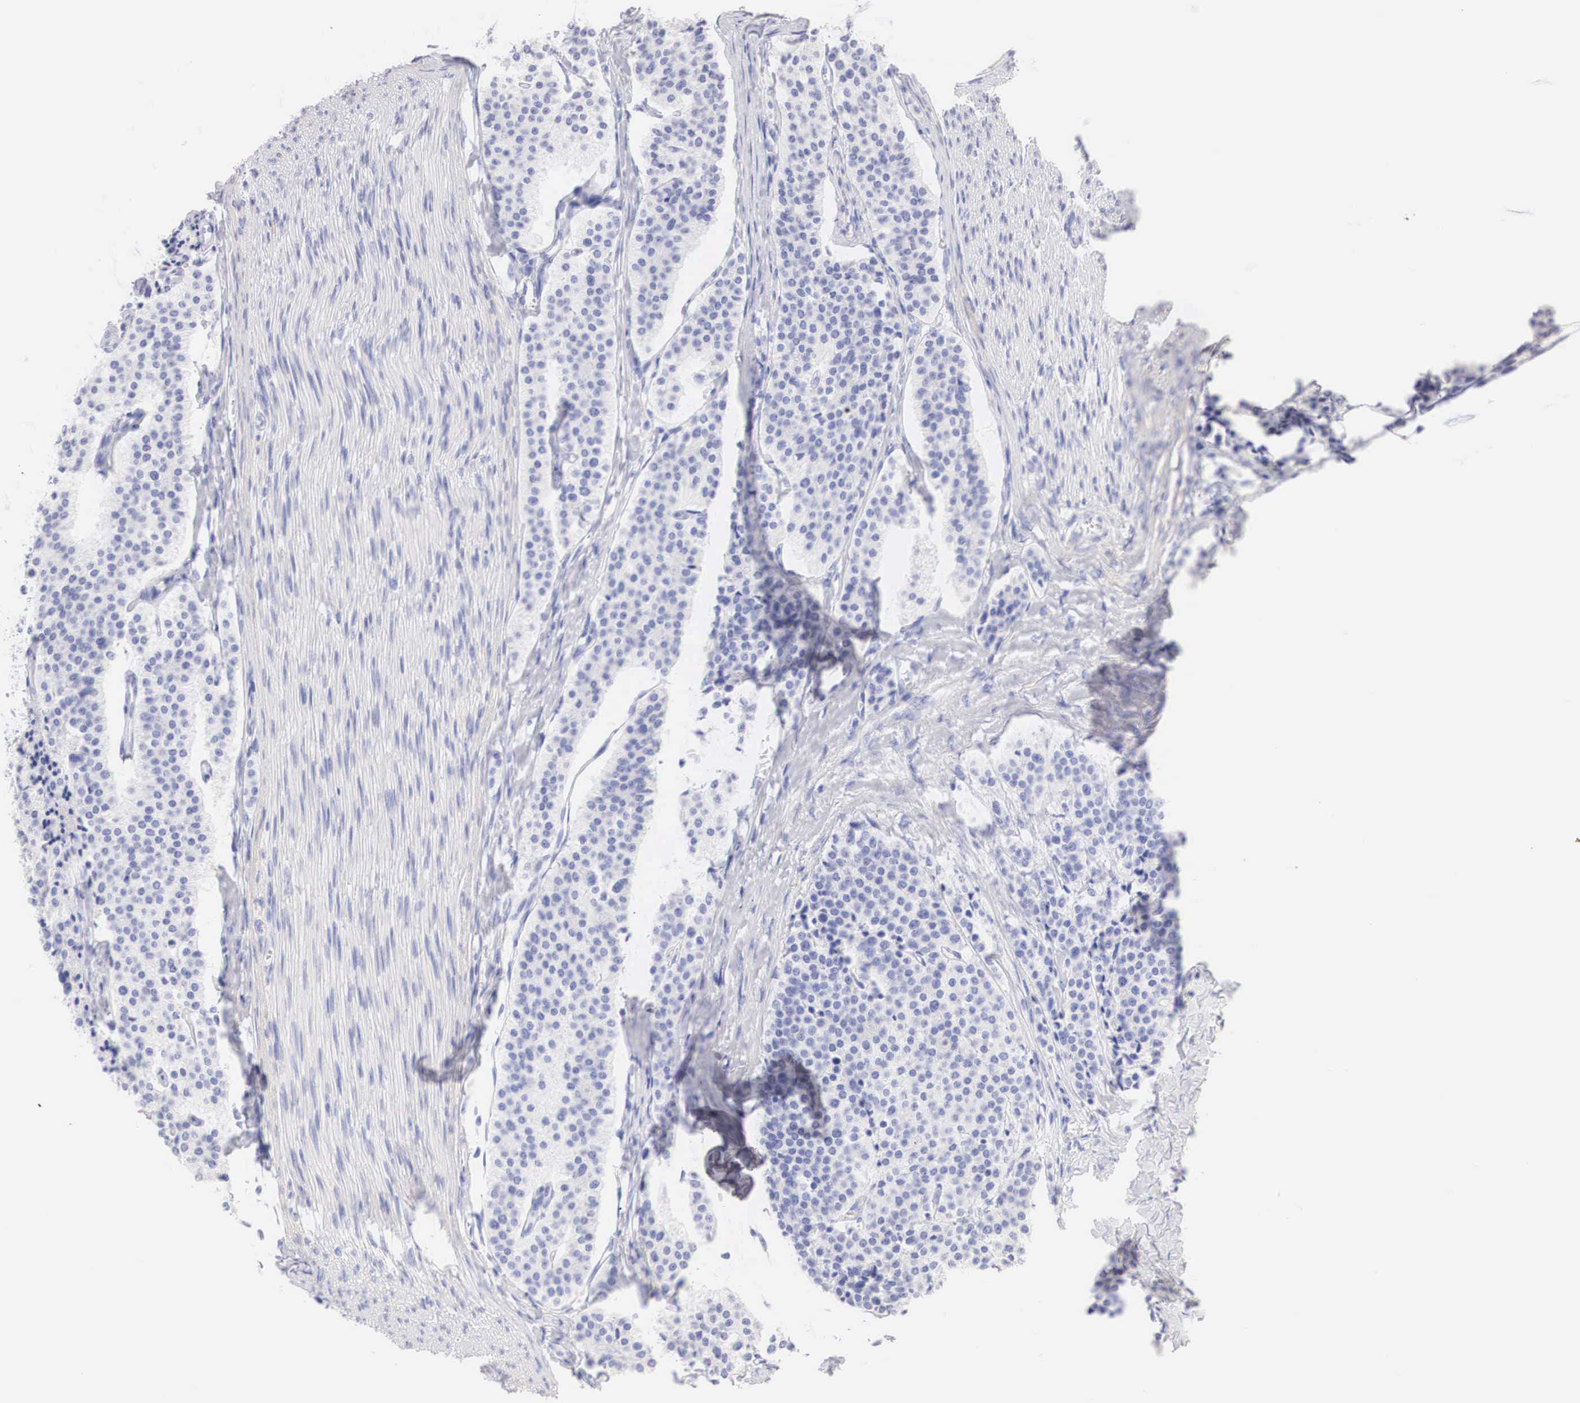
{"staining": {"intensity": "negative", "quantity": "none", "location": "none"}, "tissue": "carcinoid", "cell_type": "Tumor cells", "image_type": "cancer", "snomed": [{"axis": "morphology", "description": "Carcinoid, malignant, NOS"}, {"axis": "topography", "description": "Small intestine"}], "caption": "Photomicrograph shows no significant protein positivity in tumor cells of malignant carcinoid.", "gene": "ERBB2", "patient": {"sex": "male", "age": 63}}